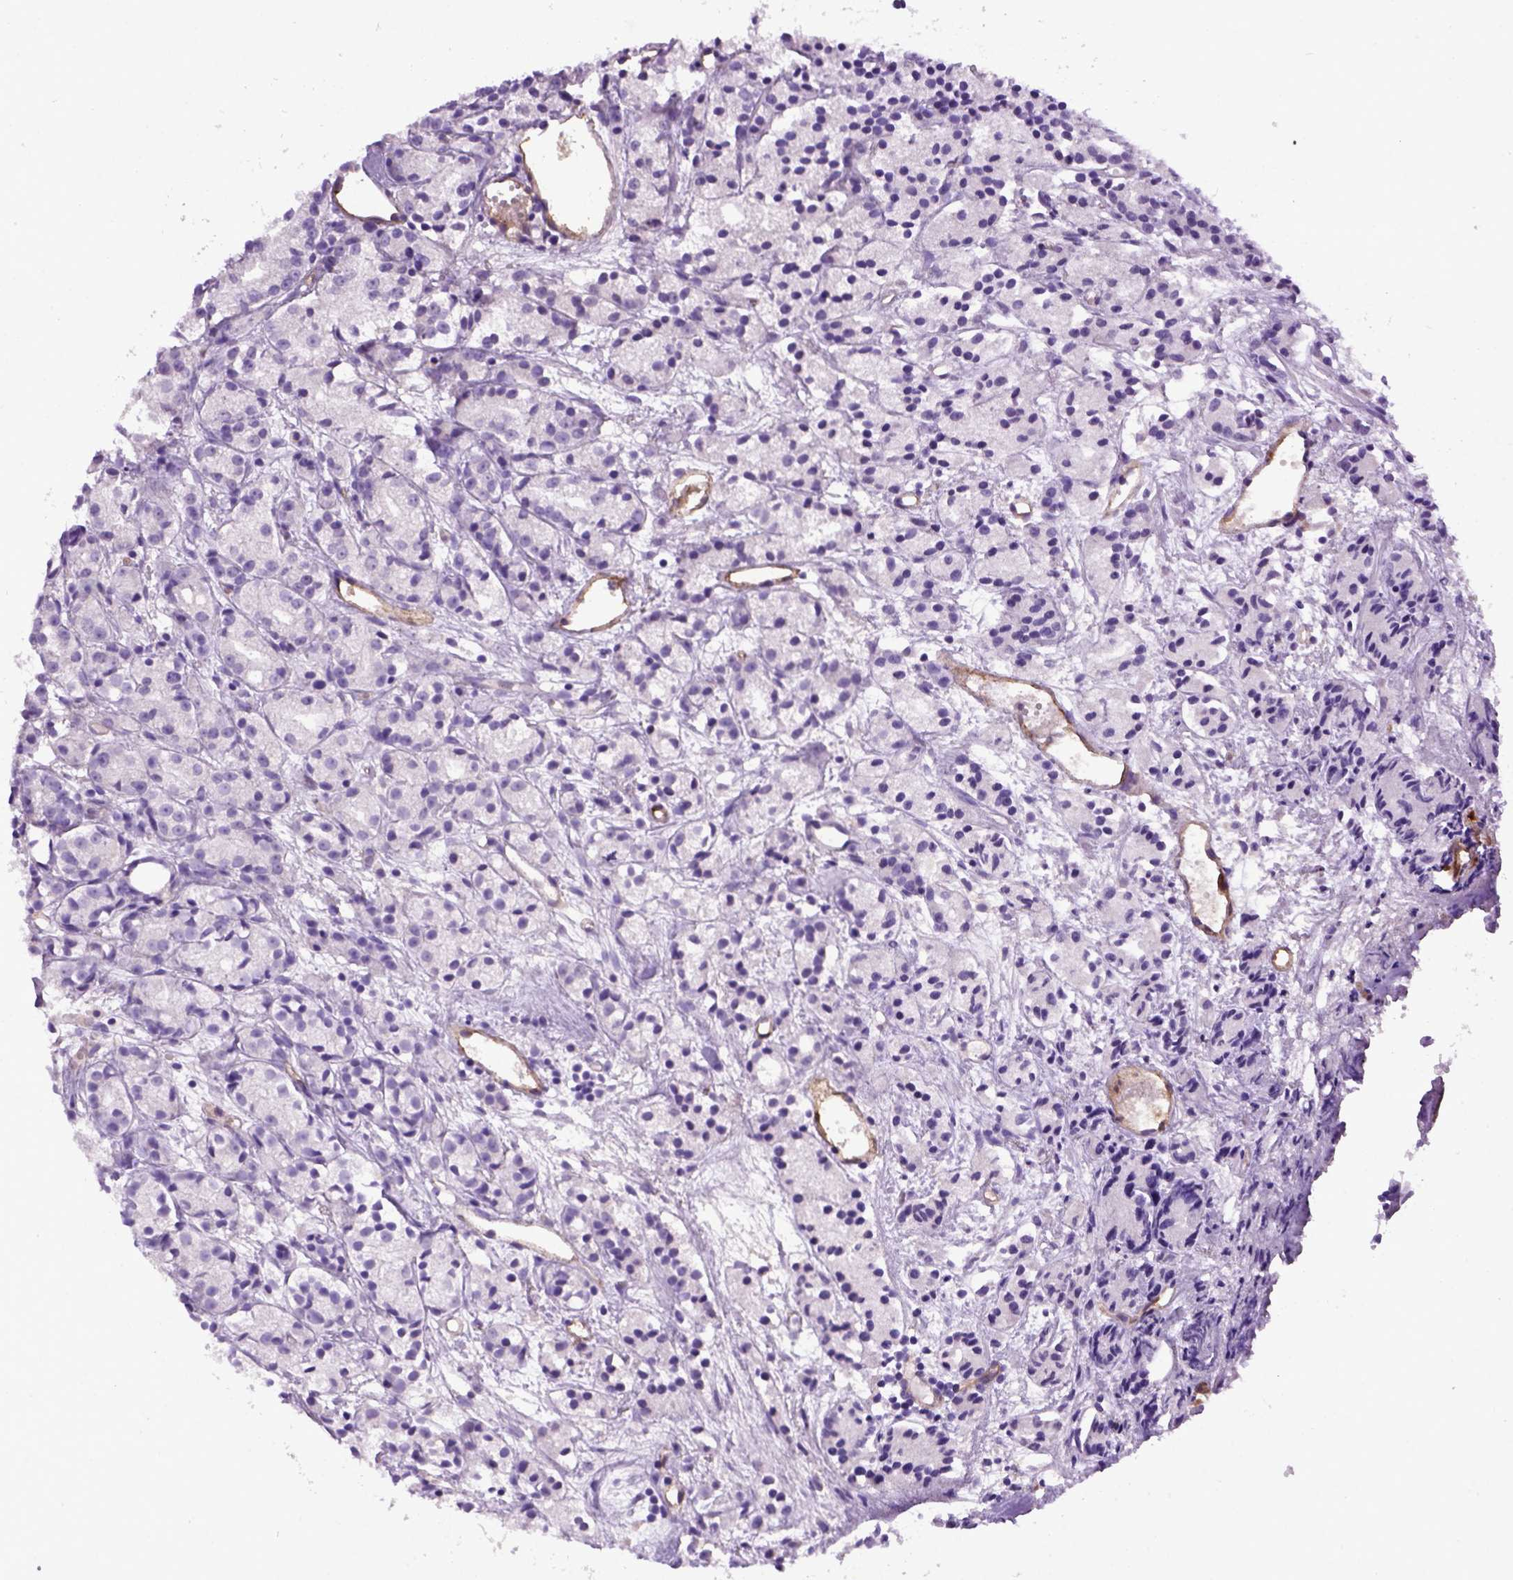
{"staining": {"intensity": "negative", "quantity": "none", "location": "none"}, "tissue": "prostate cancer", "cell_type": "Tumor cells", "image_type": "cancer", "snomed": [{"axis": "morphology", "description": "Adenocarcinoma, Medium grade"}, {"axis": "topography", "description": "Prostate"}], "caption": "There is no significant staining in tumor cells of prostate cancer.", "gene": "ENG", "patient": {"sex": "male", "age": 74}}